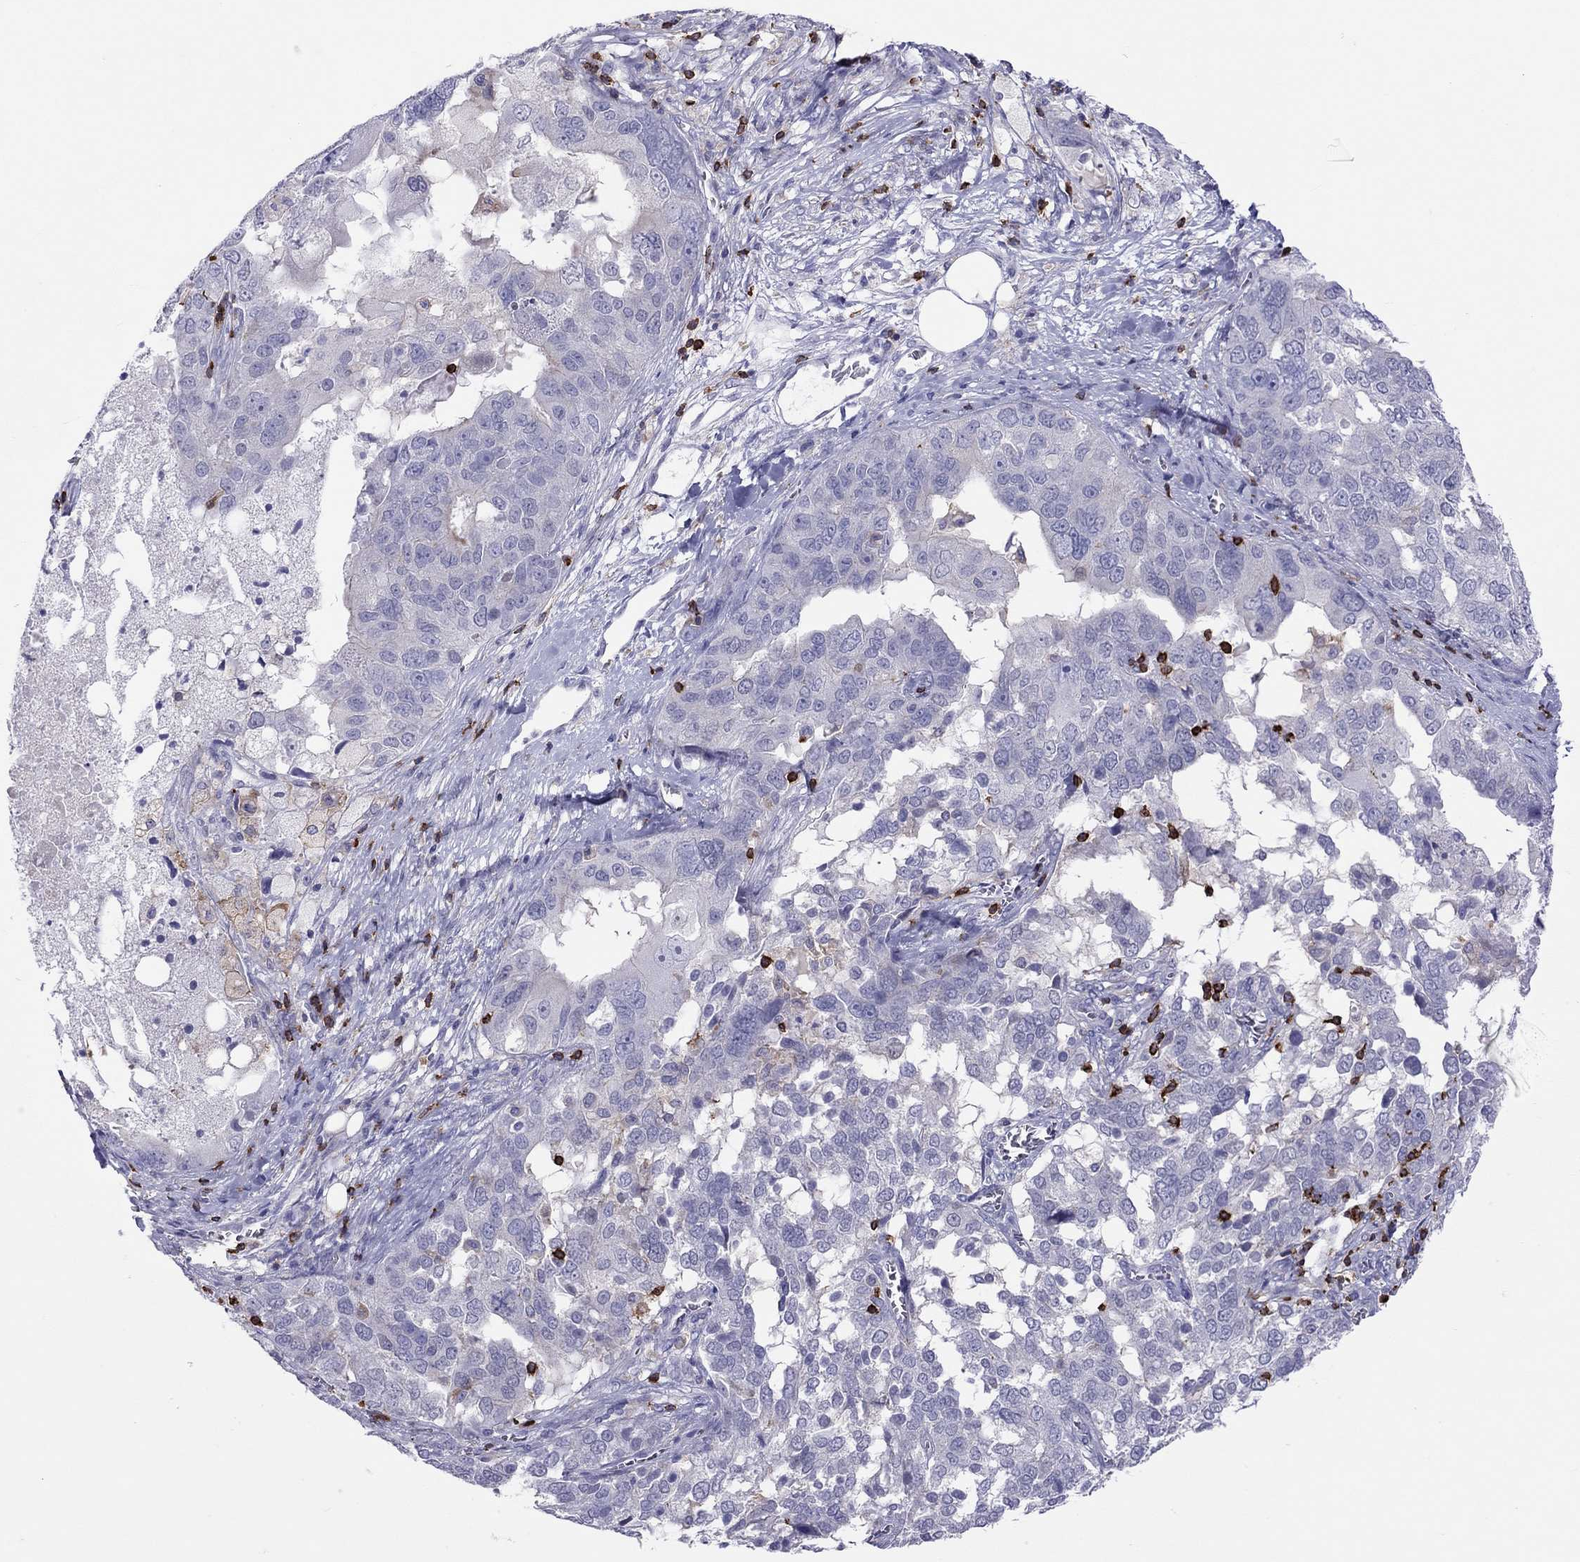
{"staining": {"intensity": "negative", "quantity": "none", "location": "none"}, "tissue": "ovarian cancer", "cell_type": "Tumor cells", "image_type": "cancer", "snomed": [{"axis": "morphology", "description": "Carcinoma, endometroid"}, {"axis": "topography", "description": "Soft tissue"}, {"axis": "topography", "description": "Ovary"}], "caption": "Tumor cells show no significant positivity in endometroid carcinoma (ovarian). The staining was performed using DAB to visualize the protein expression in brown, while the nuclei were stained in blue with hematoxylin (Magnification: 20x).", "gene": "MND1", "patient": {"sex": "female", "age": 52}}